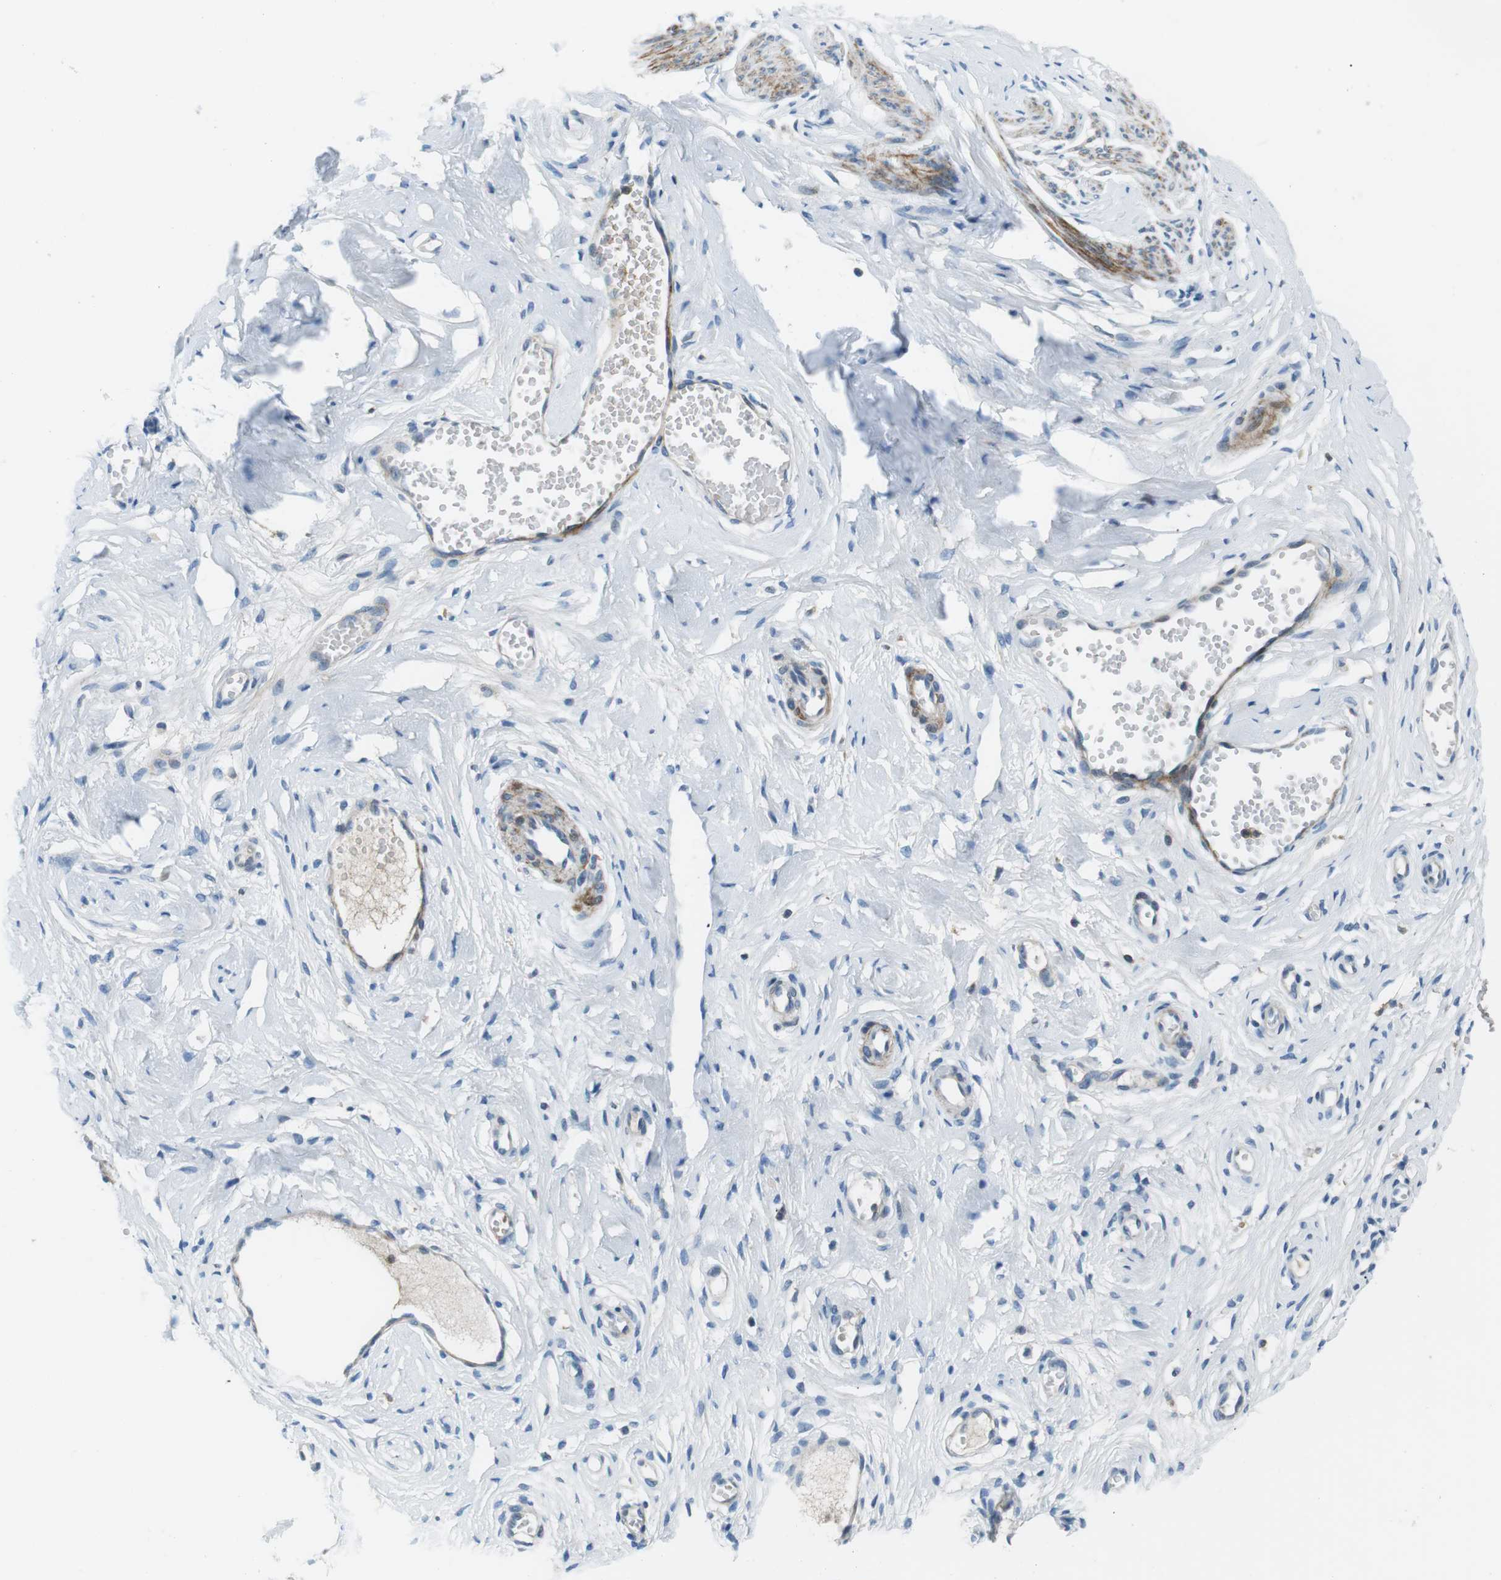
{"staining": {"intensity": "negative", "quantity": "none", "location": "none"}, "tissue": "cervix", "cell_type": "Squamous epithelial cells", "image_type": "normal", "snomed": [{"axis": "morphology", "description": "Normal tissue, NOS"}, {"axis": "topography", "description": "Cervix"}], "caption": "The image reveals no significant positivity in squamous epithelial cells of cervix.", "gene": "ARVCF", "patient": {"sex": "female", "age": 65}}